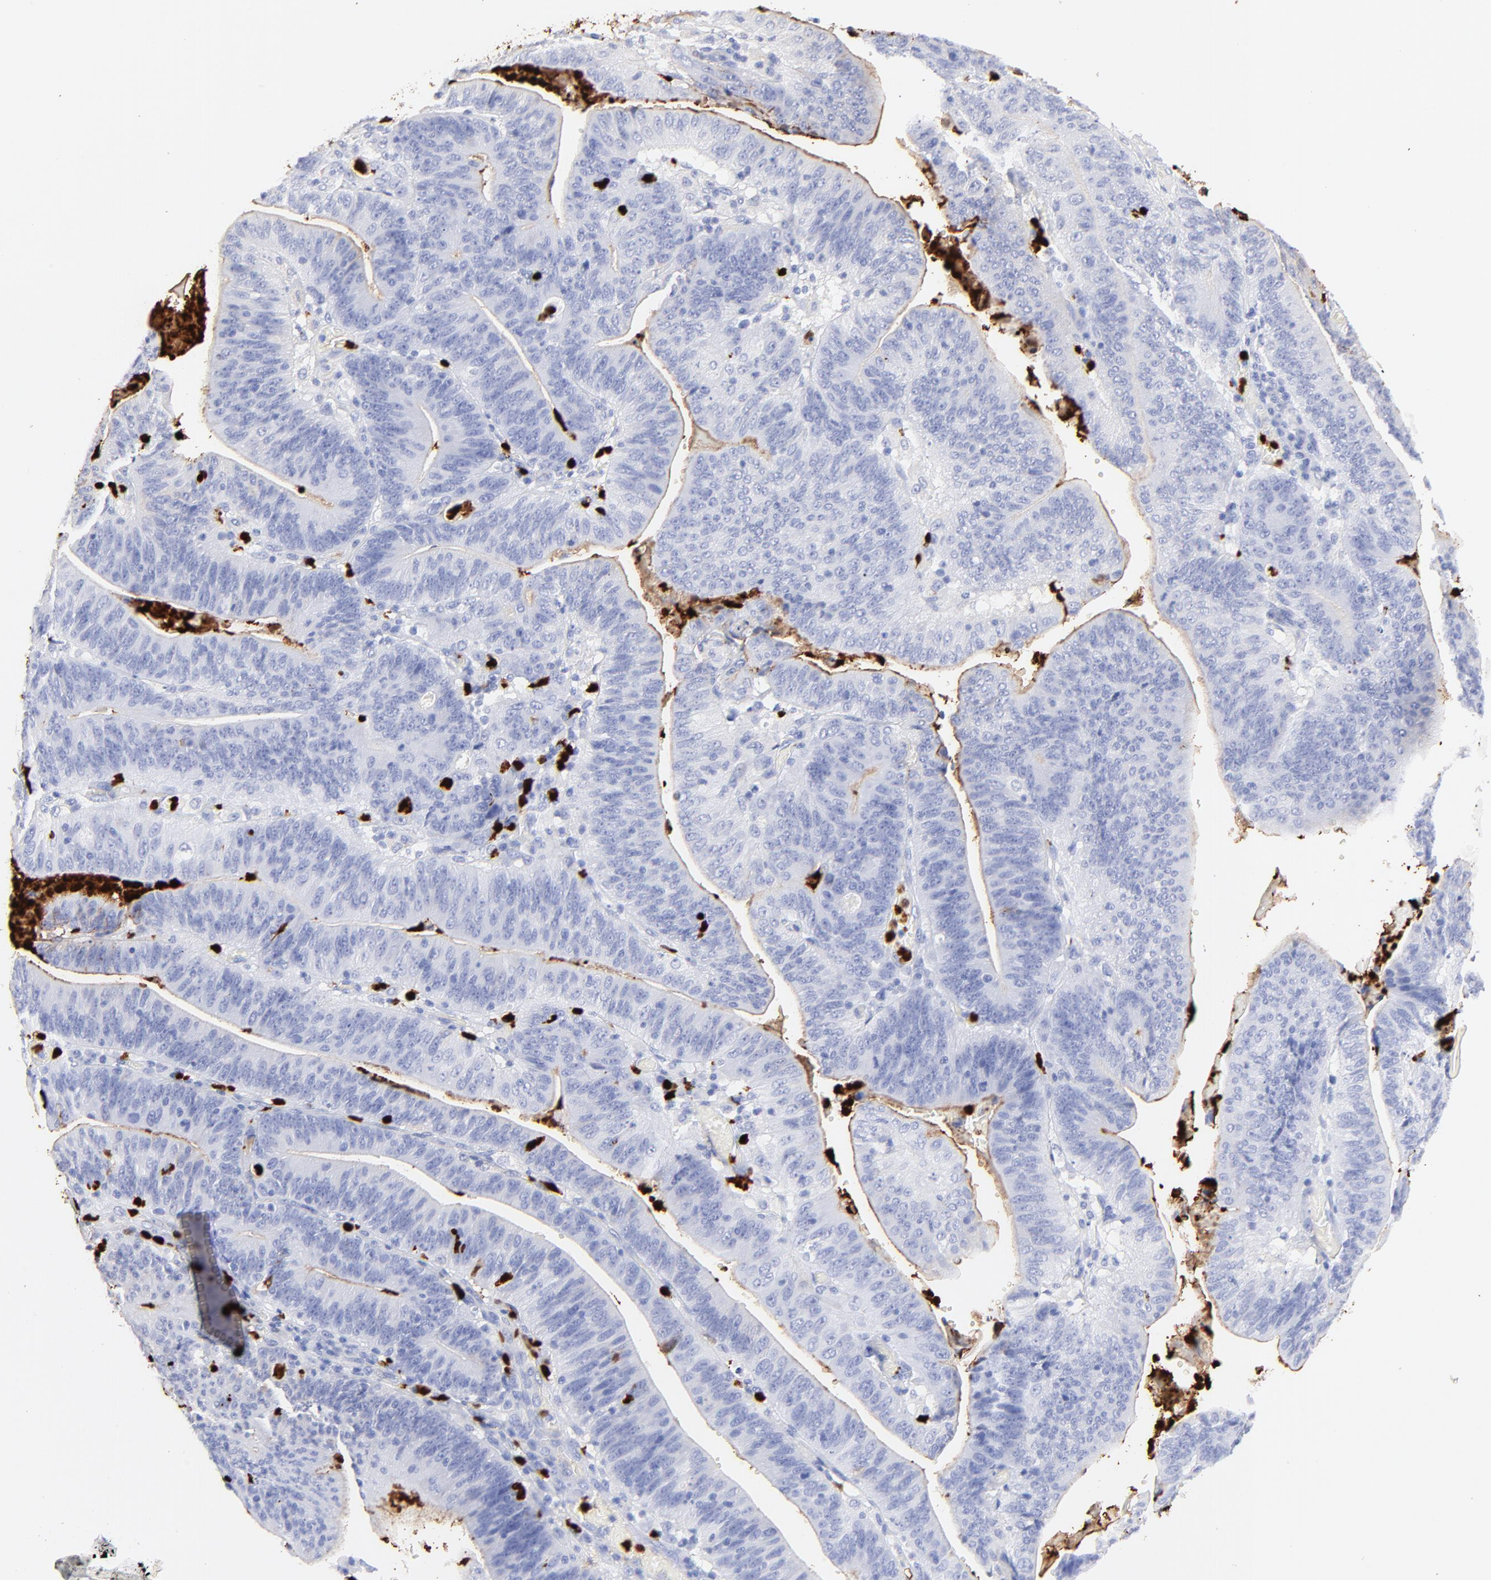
{"staining": {"intensity": "negative", "quantity": "none", "location": "none"}, "tissue": "stomach cancer", "cell_type": "Tumor cells", "image_type": "cancer", "snomed": [{"axis": "morphology", "description": "Adenocarcinoma, NOS"}, {"axis": "topography", "description": "Stomach, lower"}], "caption": "IHC of stomach adenocarcinoma demonstrates no staining in tumor cells. (DAB IHC visualized using brightfield microscopy, high magnification).", "gene": "S100A12", "patient": {"sex": "female", "age": 86}}